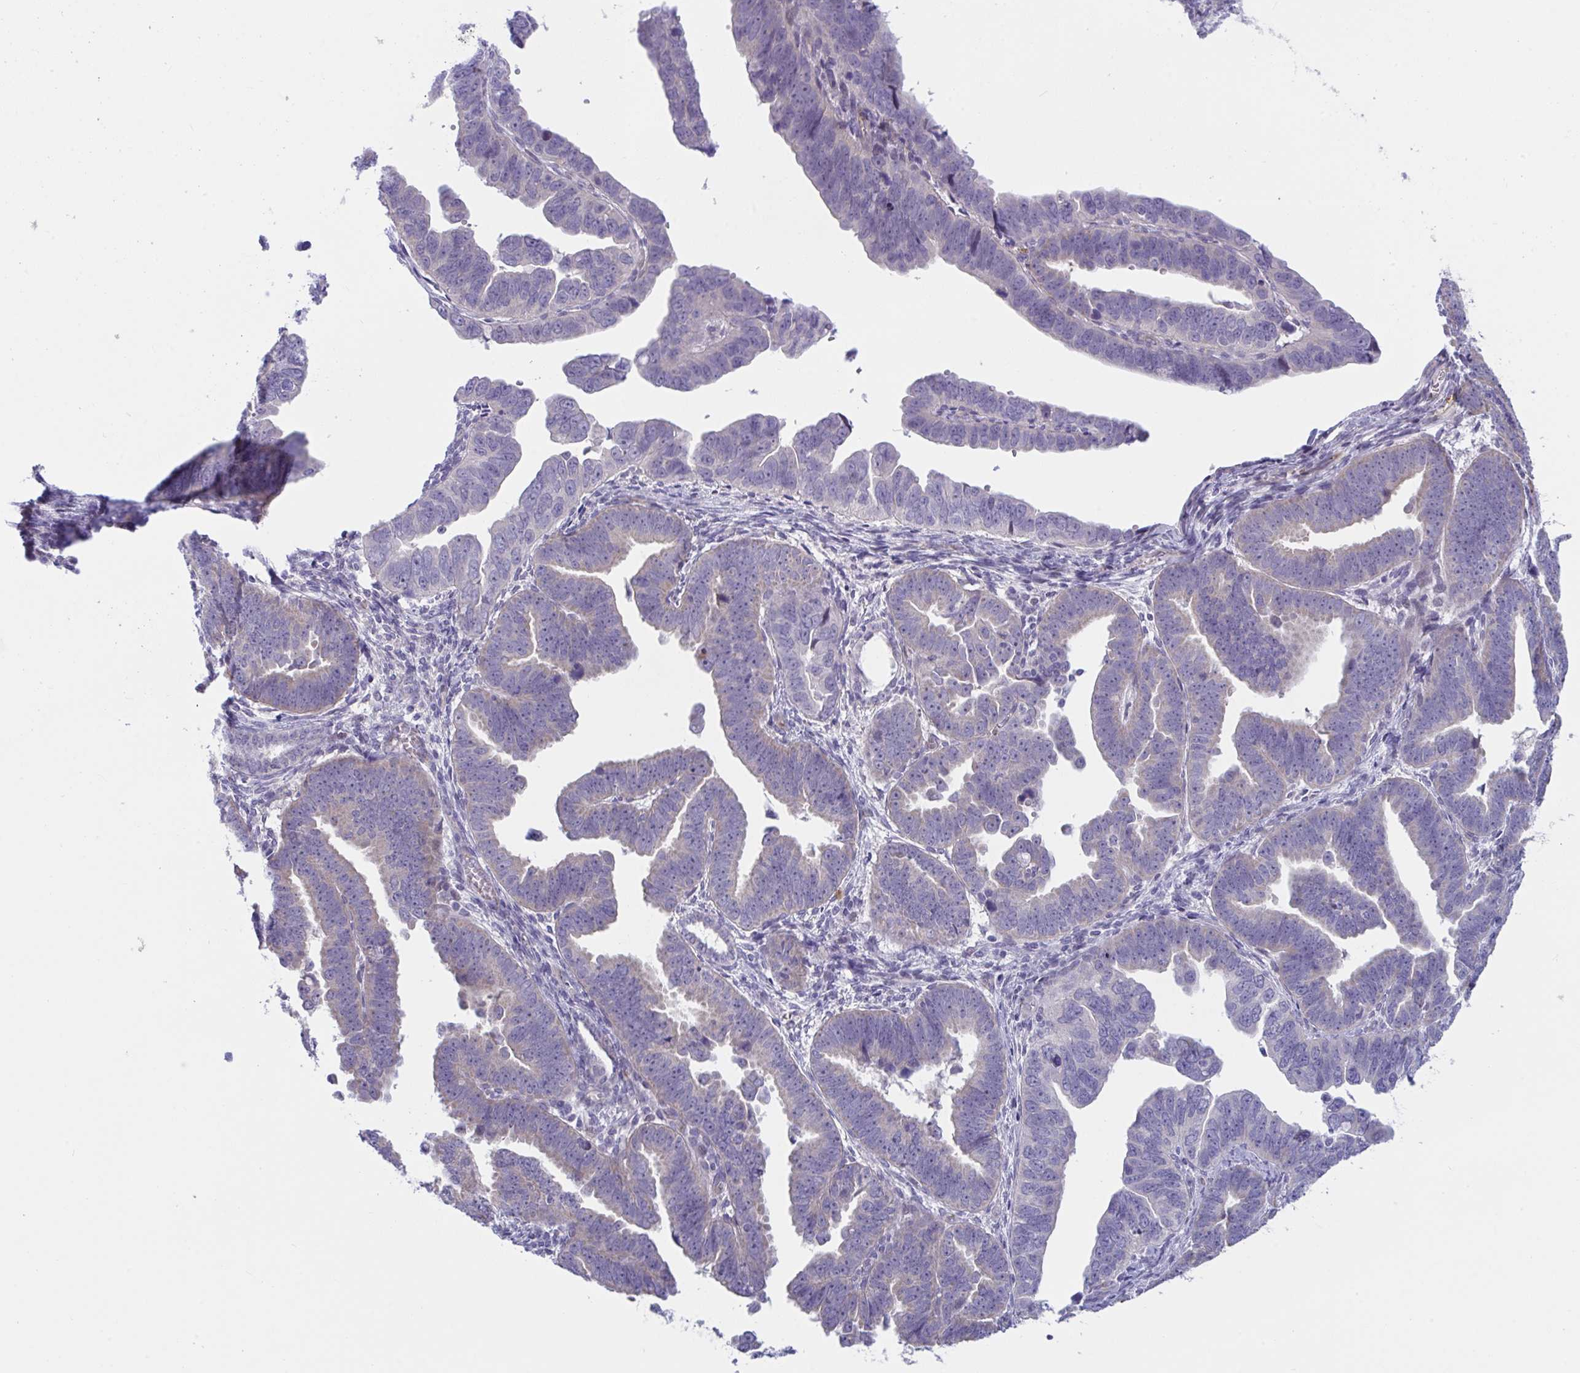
{"staining": {"intensity": "weak", "quantity": "<25%", "location": "cytoplasmic/membranous"}, "tissue": "endometrial cancer", "cell_type": "Tumor cells", "image_type": "cancer", "snomed": [{"axis": "morphology", "description": "Adenocarcinoma, NOS"}, {"axis": "topography", "description": "Endometrium"}], "caption": "DAB (3,3'-diaminobenzidine) immunohistochemical staining of adenocarcinoma (endometrial) exhibits no significant positivity in tumor cells. (DAB IHC visualized using brightfield microscopy, high magnification).", "gene": "IL37", "patient": {"sex": "female", "age": 75}}